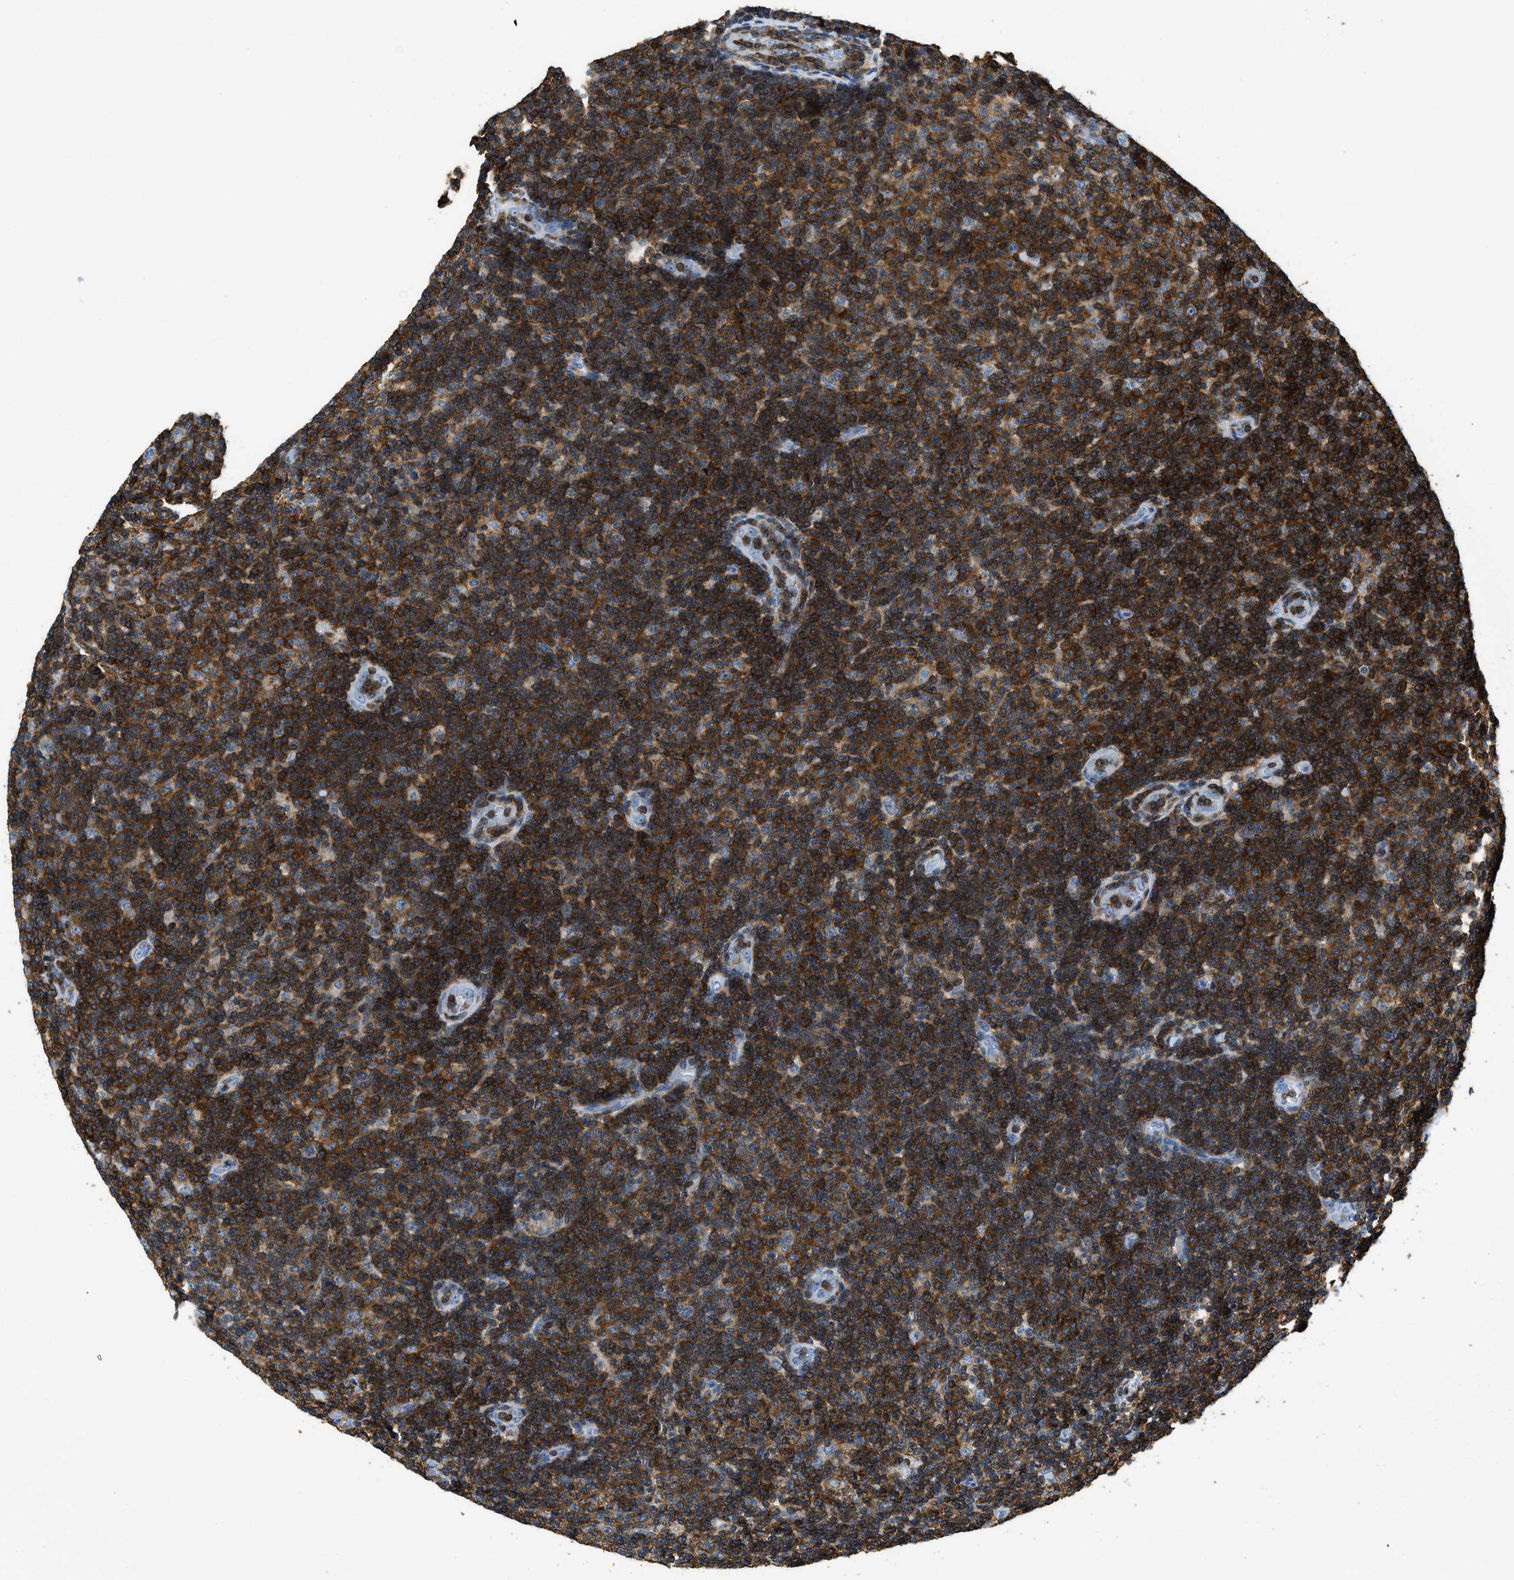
{"staining": {"intensity": "strong", "quantity": ">75%", "location": "cytoplasmic/membranous"}, "tissue": "lymphoma", "cell_type": "Tumor cells", "image_type": "cancer", "snomed": [{"axis": "morphology", "description": "Malignant lymphoma, non-Hodgkin's type, Low grade"}, {"axis": "topography", "description": "Lymph node"}], "caption": "This micrograph displays immunohistochemistry staining of human lymphoma, with high strong cytoplasmic/membranous positivity in about >75% of tumor cells.", "gene": "FAM151A", "patient": {"sex": "male", "age": 83}}